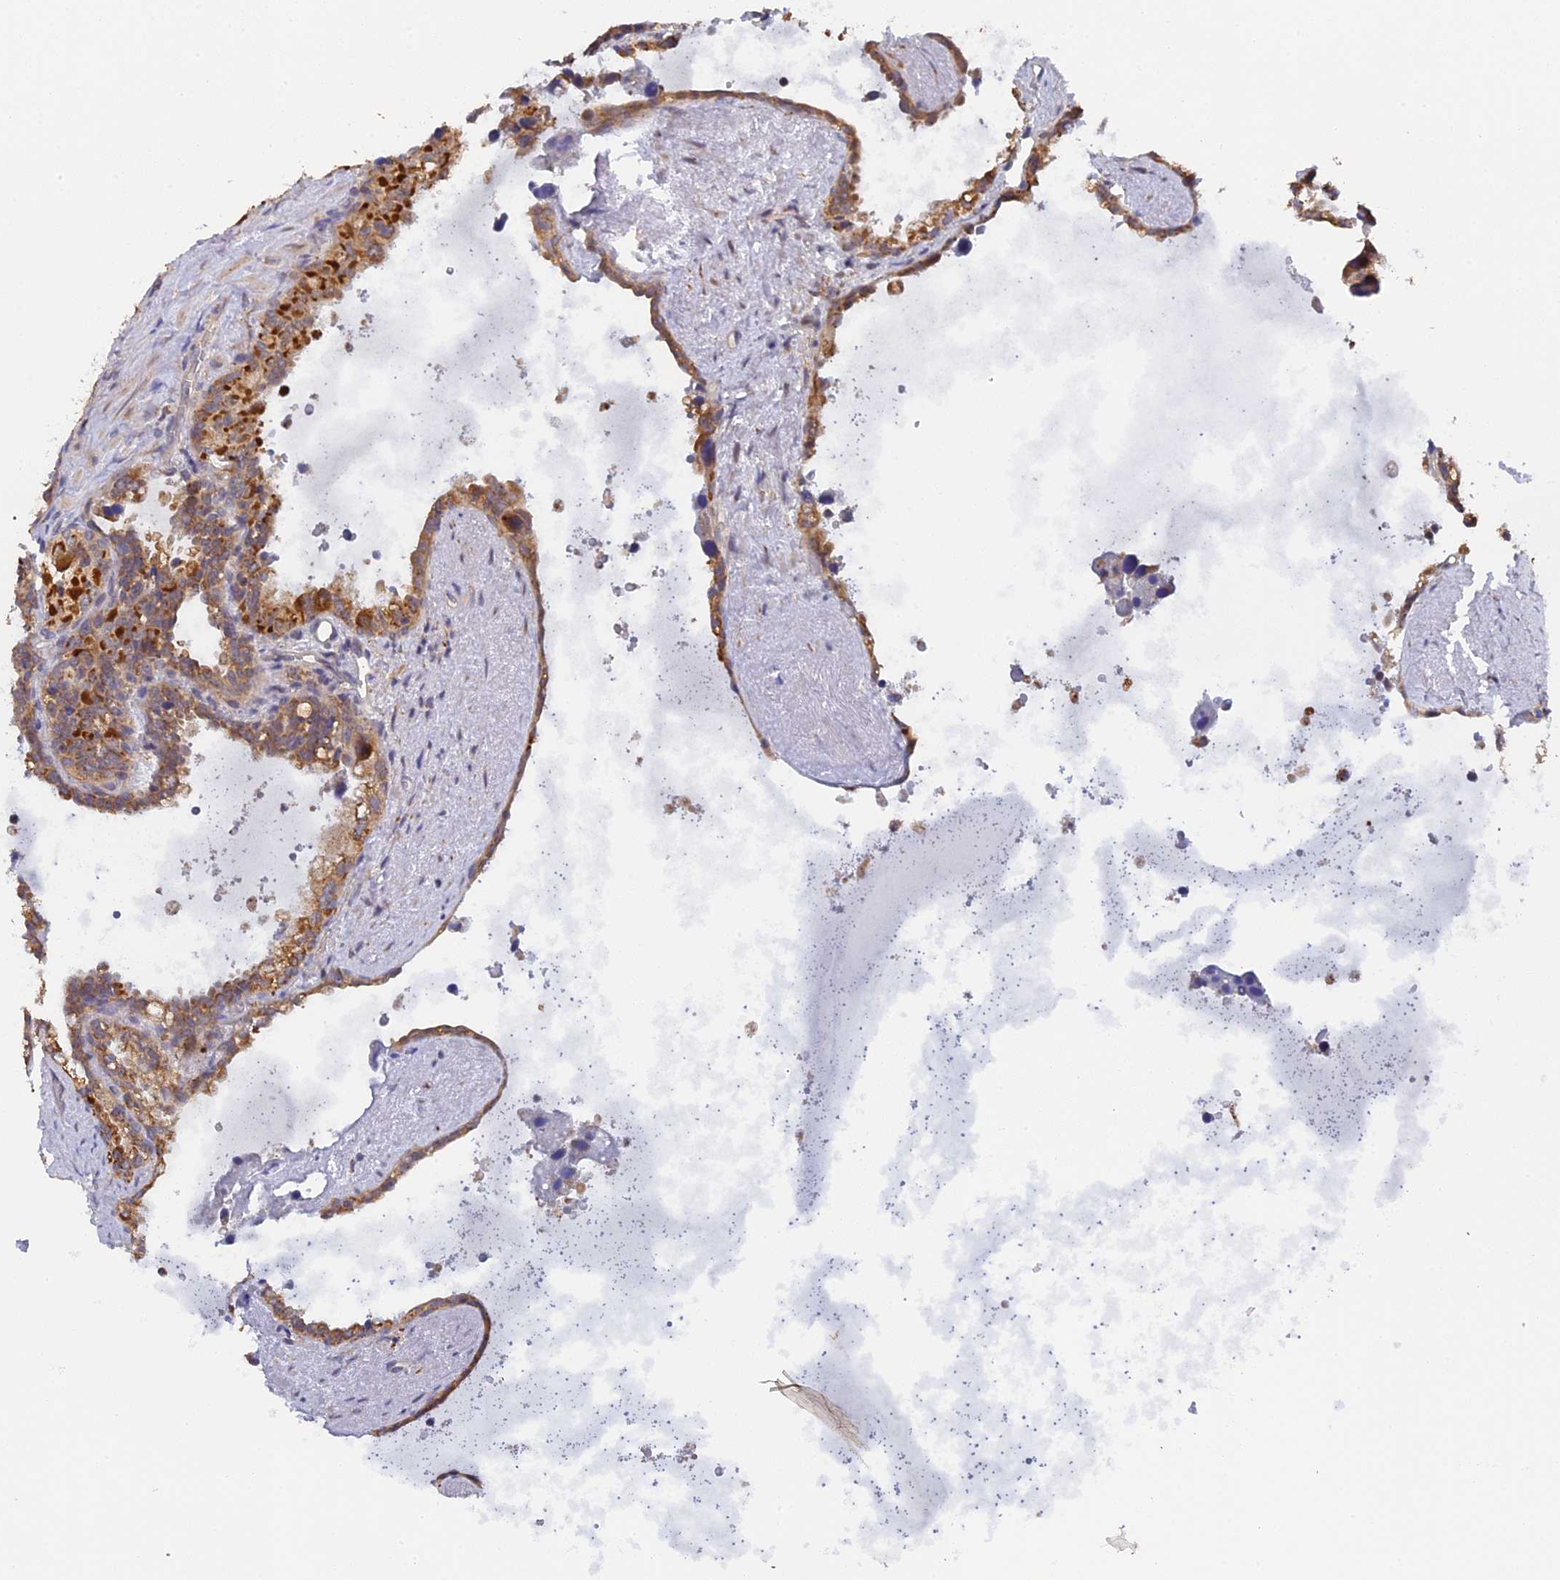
{"staining": {"intensity": "moderate", "quantity": ">75%", "location": "cytoplasmic/membranous"}, "tissue": "seminal vesicle", "cell_type": "Glandular cells", "image_type": "normal", "snomed": [{"axis": "morphology", "description": "Normal tissue, NOS"}, {"axis": "topography", "description": "Seminal veicle"}], "caption": "Protein staining shows moderate cytoplasmic/membranous expression in about >75% of glandular cells in benign seminal vesicle.", "gene": "MIGA2", "patient": {"sex": "male", "age": 68}}